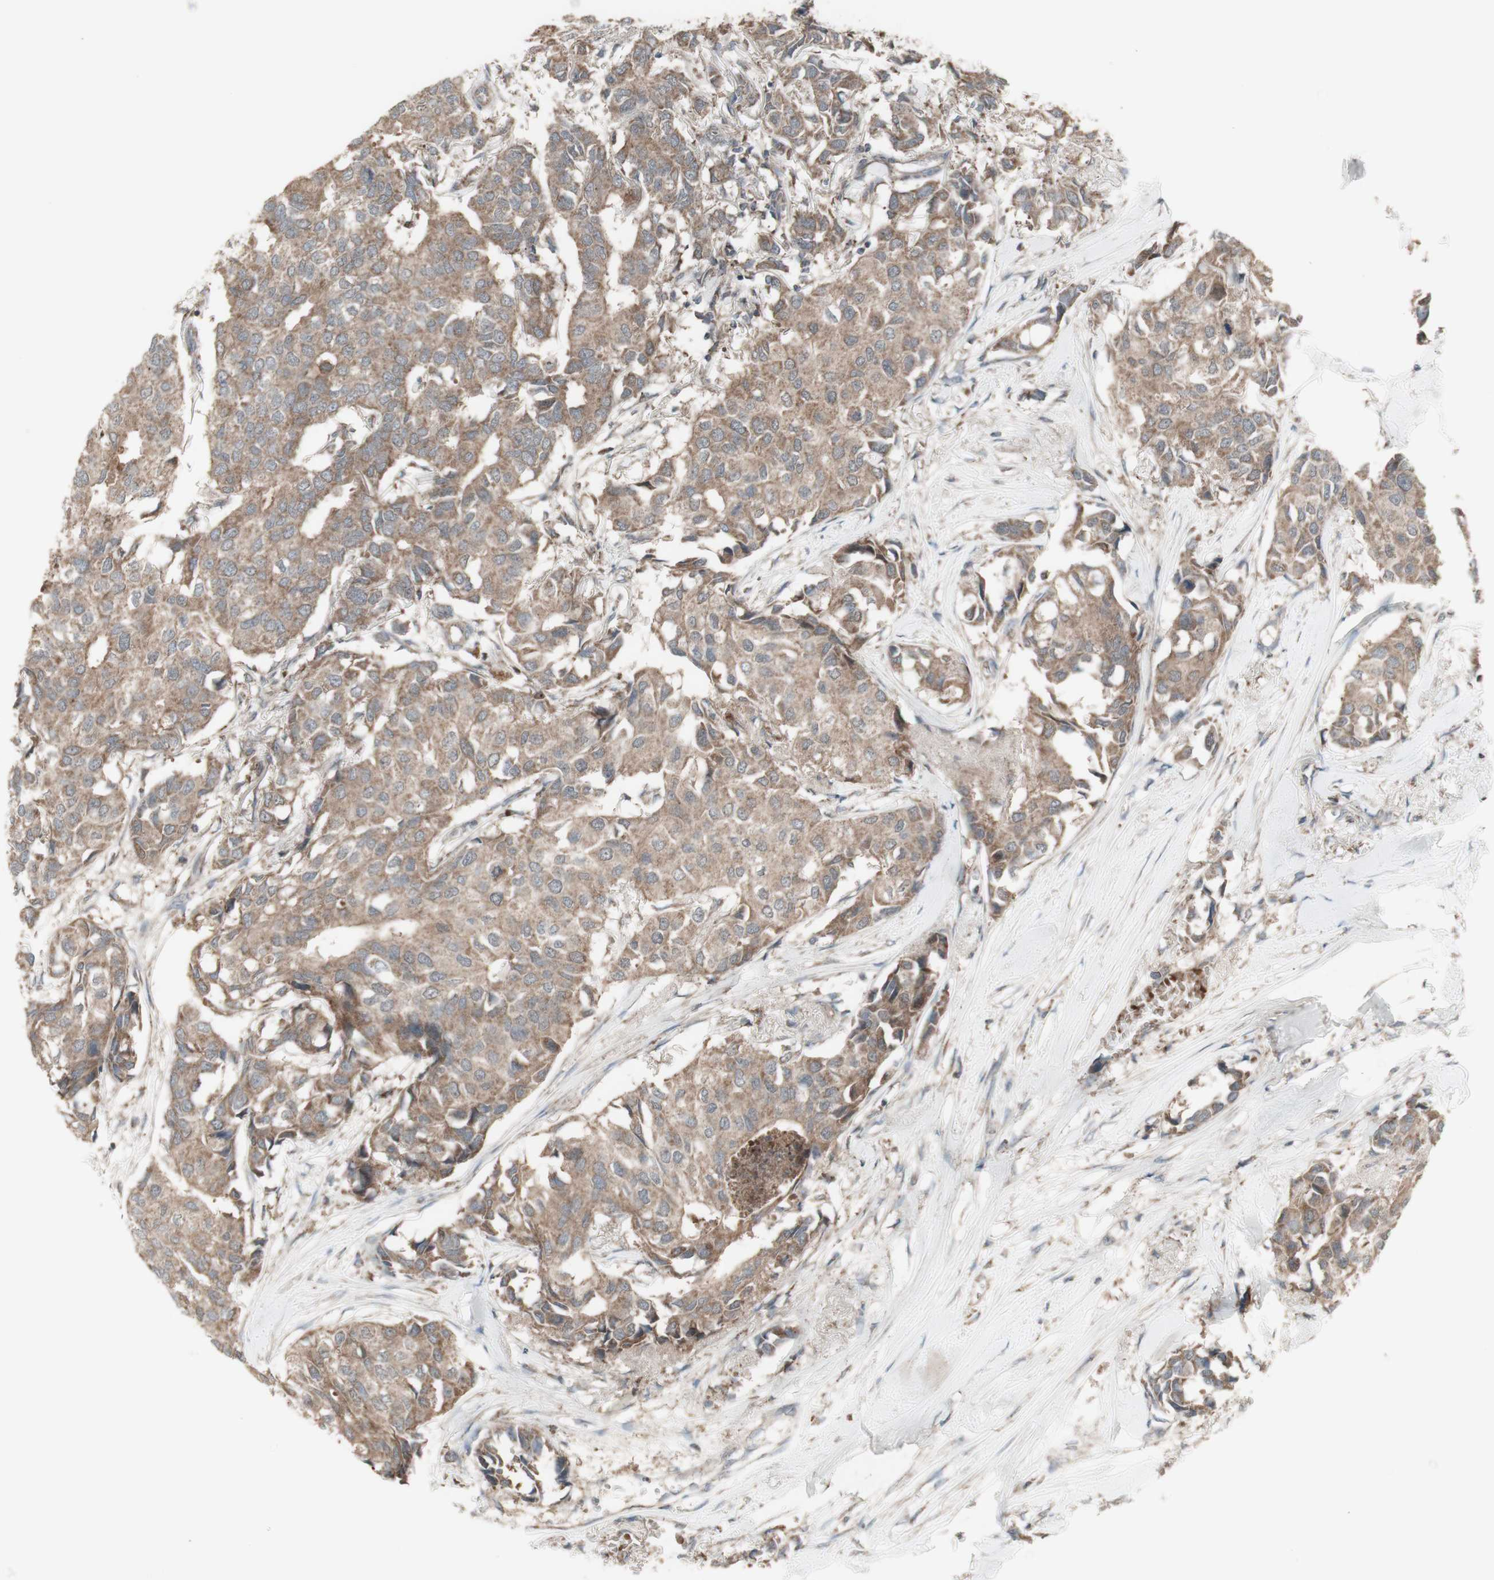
{"staining": {"intensity": "moderate", "quantity": ">75%", "location": "cytoplasmic/membranous"}, "tissue": "breast cancer", "cell_type": "Tumor cells", "image_type": "cancer", "snomed": [{"axis": "morphology", "description": "Duct carcinoma"}, {"axis": "topography", "description": "Breast"}], "caption": "Immunohistochemistry (IHC) image of neoplastic tissue: human invasive ductal carcinoma (breast) stained using IHC reveals medium levels of moderate protein expression localized specifically in the cytoplasmic/membranous of tumor cells, appearing as a cytoplasmic/membranous brown color.", "gene": "SHC1", "patient": {"sex": "female", "age": 80}}